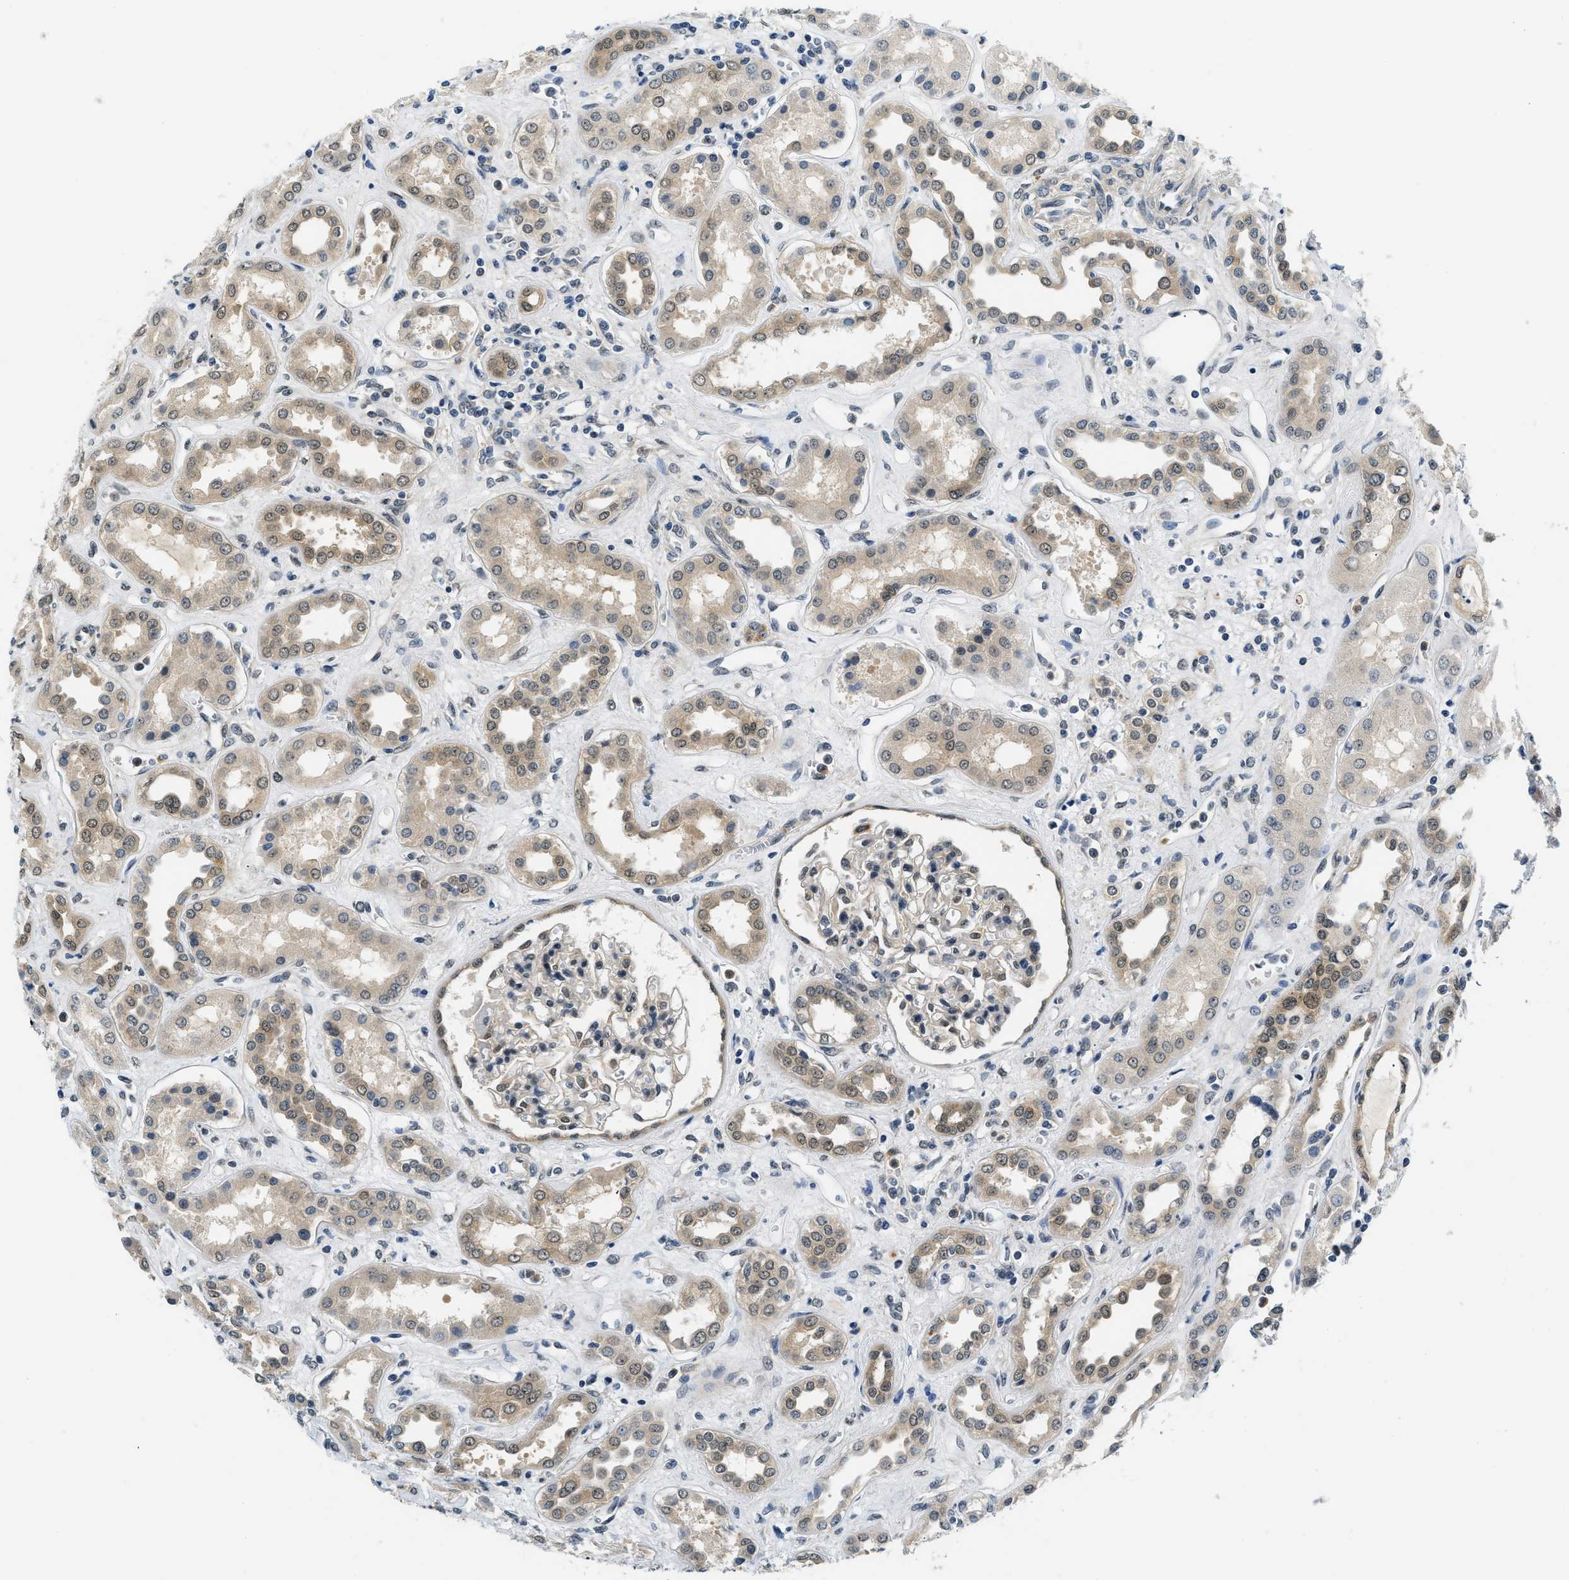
{"staining": {"intensity": "weak", "quantity": "25%-75%", "location": "nuclear"}, "tissue": "kidney", "cell_type": "Cells in glomeruli", "image_type": "normal", "snomed": [{"axis": "morphology", "description": "Normal tissue, NOS"}, {"axis": "topography", "description": "Kidney"}], "caption": "DAB (3,3'-diaminobenzidine) immunohistochemical staining of unremarkable human kidney reveals weak nuclear protein expression in about 25%-75% of cells in glomeruli.", "gene": "SMAD4", "patient": {"sex": "male", "age": 59}}